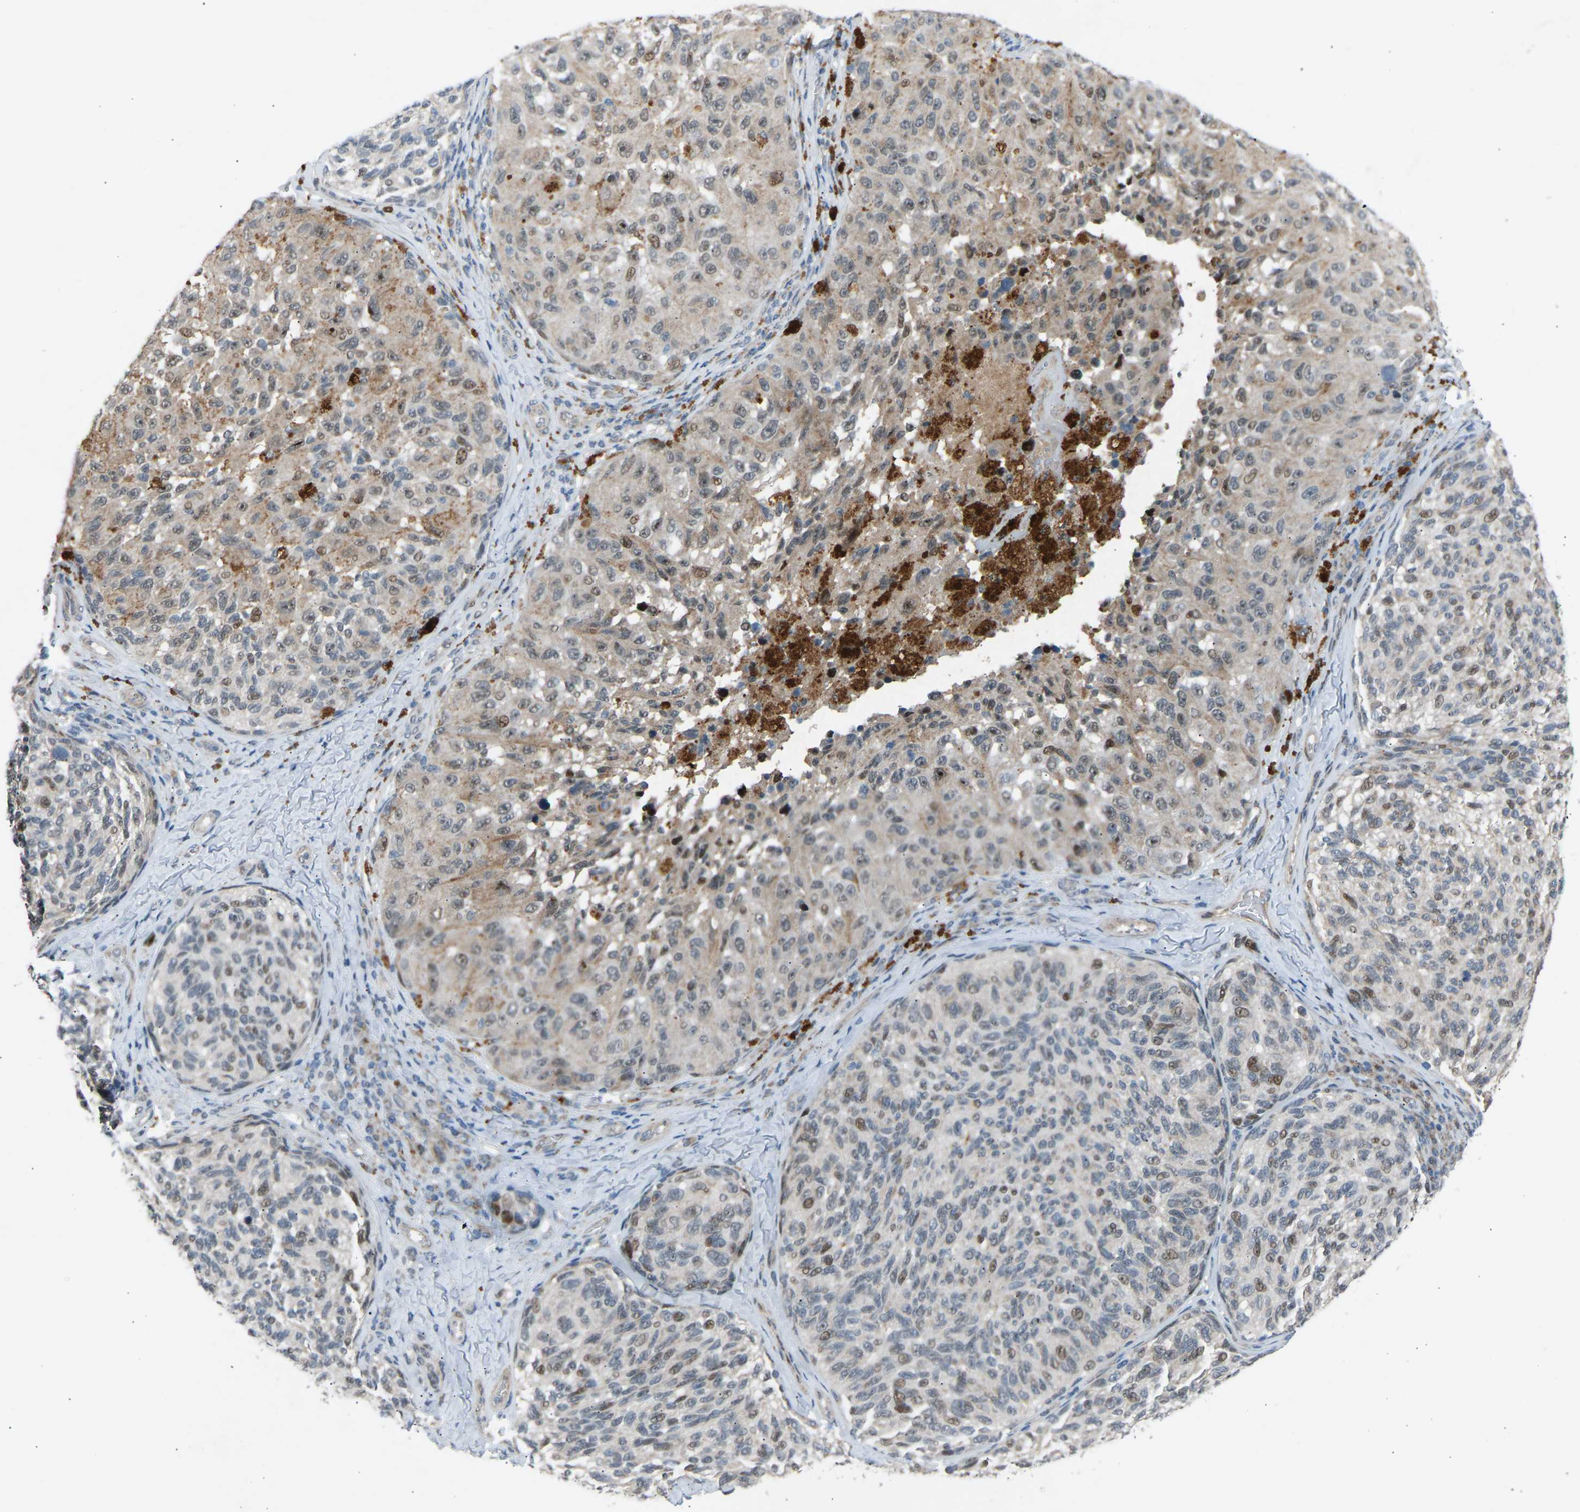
{"staining": {"intensity": "weak", "quantity": "25%-75%", "location": "nuclear"}, "tissue": "melanoma", "cell_type": "Tumor cells", "image_type": "cancer", "snomed": [{"axis": "morphology", "description": "Malignant melanoma, NOS"}, {"axis": "topography", "description": "Skin"}], "caption": "This is an image of immunohistochemistry staining of melanoma, which shows weak expression in the nuclear of tumor cells.", "gene": "VPS41", "patient": {"sex": "female", "age": 73}}